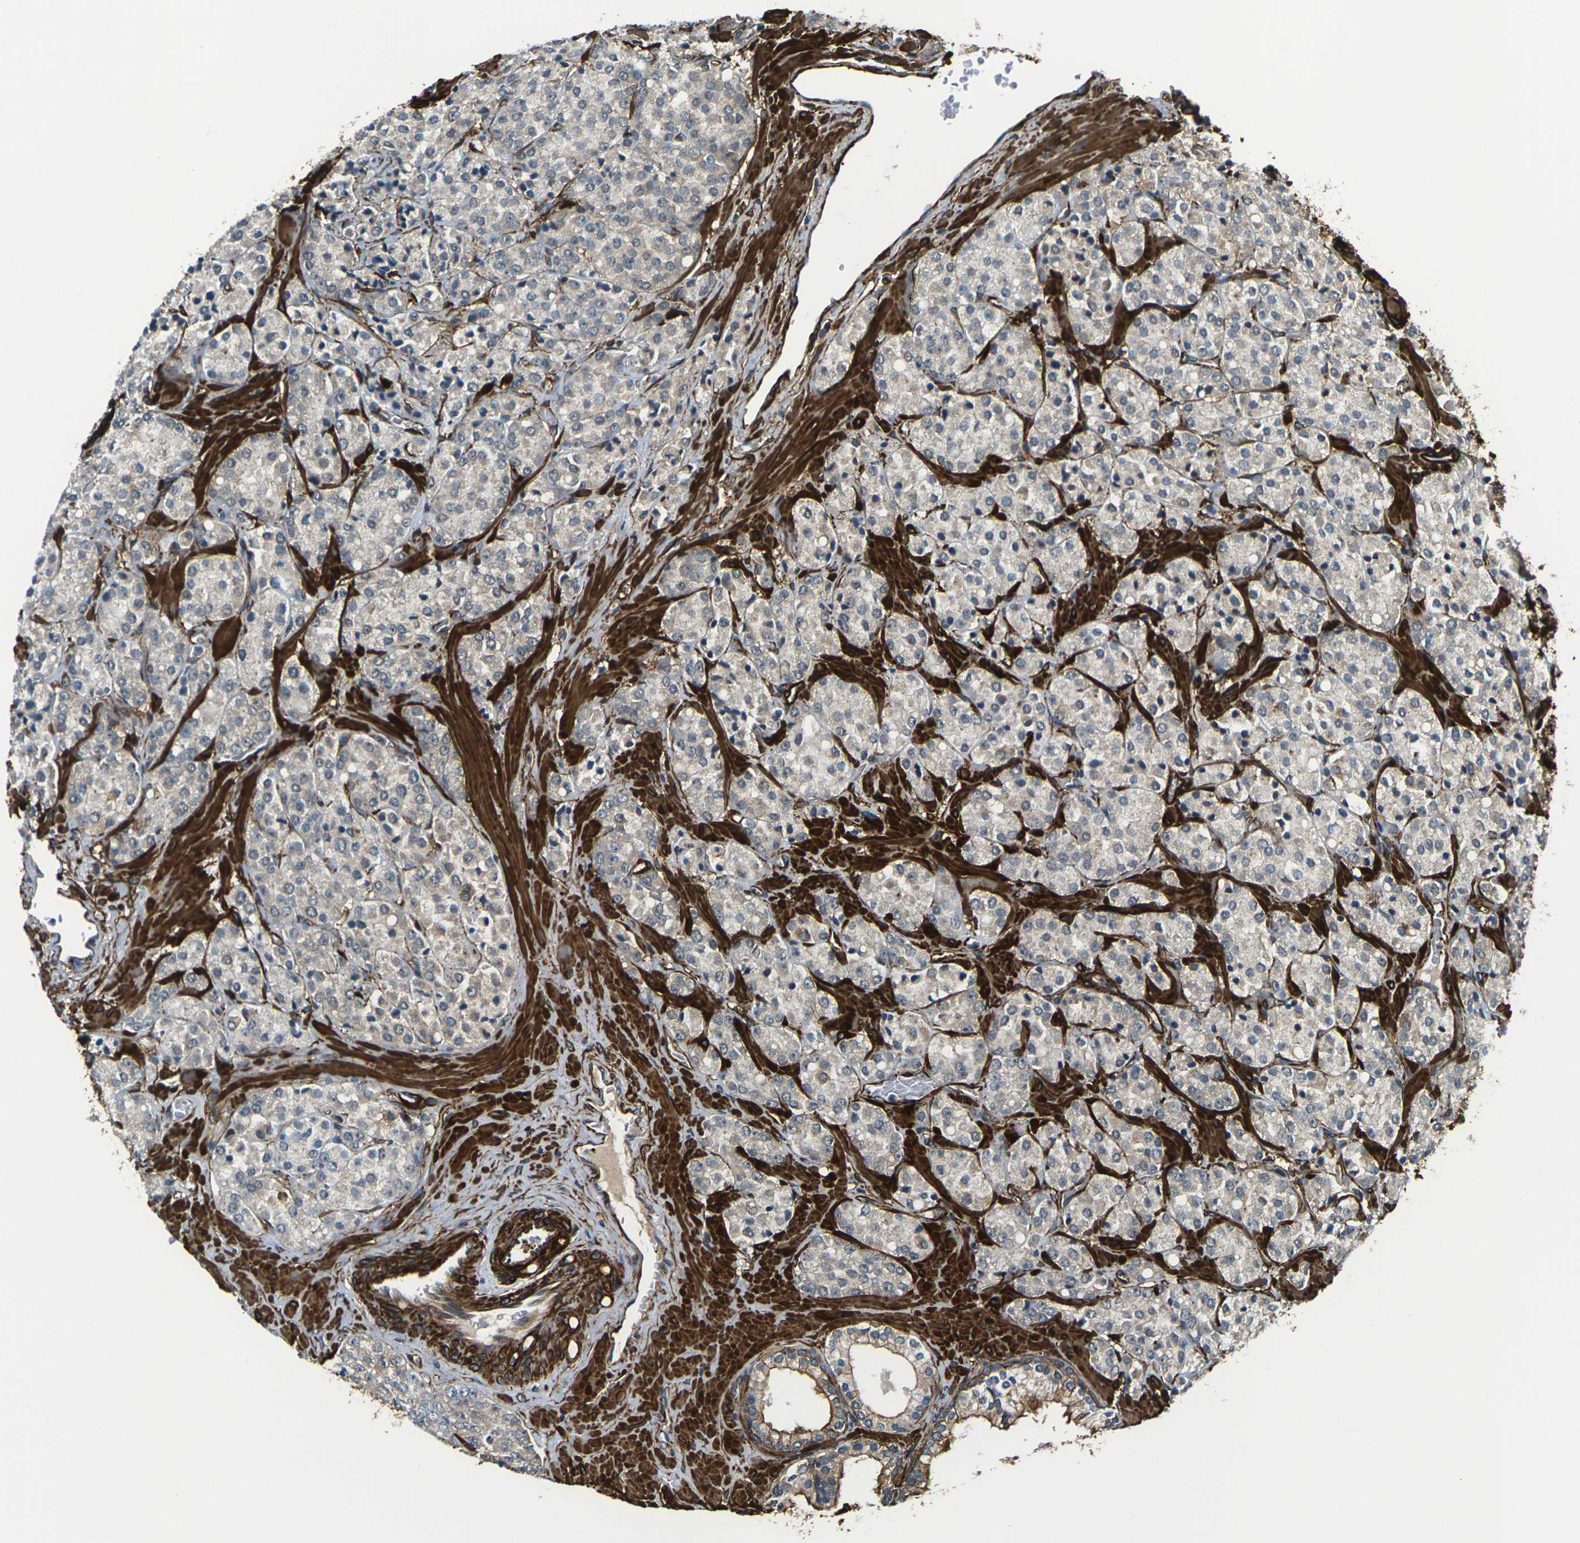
{"staining": {"intensity": "negative", "quantity": "none", "location": "none"}, "tissue": "prostate cancer", "cell_type": "Tumor cells", "image_type": "cancer", "snomed": [{"axis": "morphology", "description": "Adenocarcinoma, High grade"}, {"axis": "topography", "description": "Prostate"}], "caption": "A micrograph of human prostate adenocarcinoma (high-grade) is negative for staining in tumor cells. (DAB IHC, high magnification).", "gene": "GRAMD1C", "patient": {"sex": "male", "age": 64}}